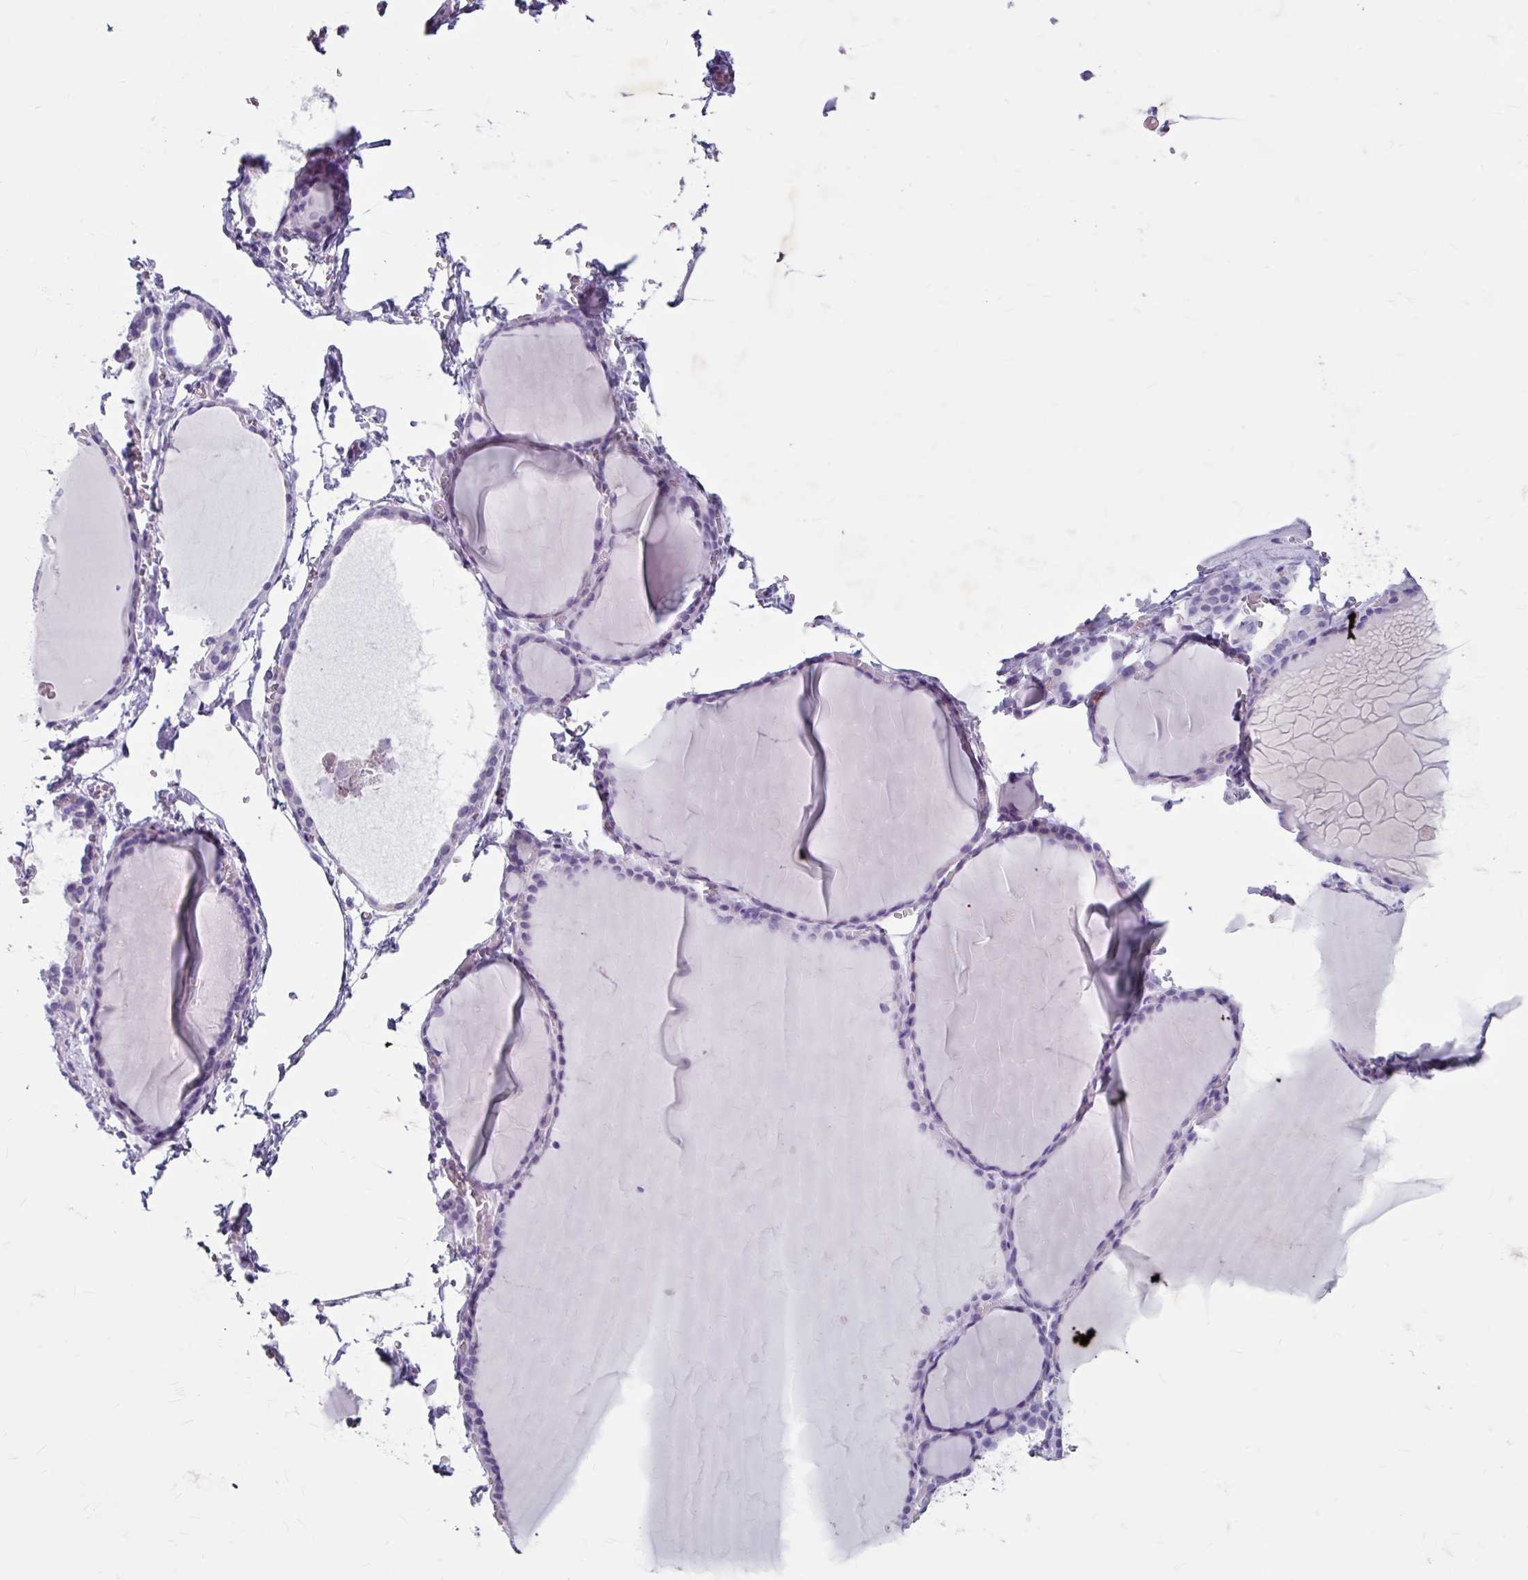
{"staining": {"intensity": "negative", "quantity": "none", "location": "none"}, "tissue": "thyroid gland", "cell_type": "Glandular cells", "image_type": "normal", "snomed": [{"axis": "morphology", "description": "Normal tissue, NOS"}, {"axis": "topography", "description": "Thyroid gland"}], "caption": "This is an IHC histopathology image of normal human thyroid gland. There is no positivity in glandular cells.", "gene": "ANKRD1", "patient": {"sex": "female", "age": 49}}